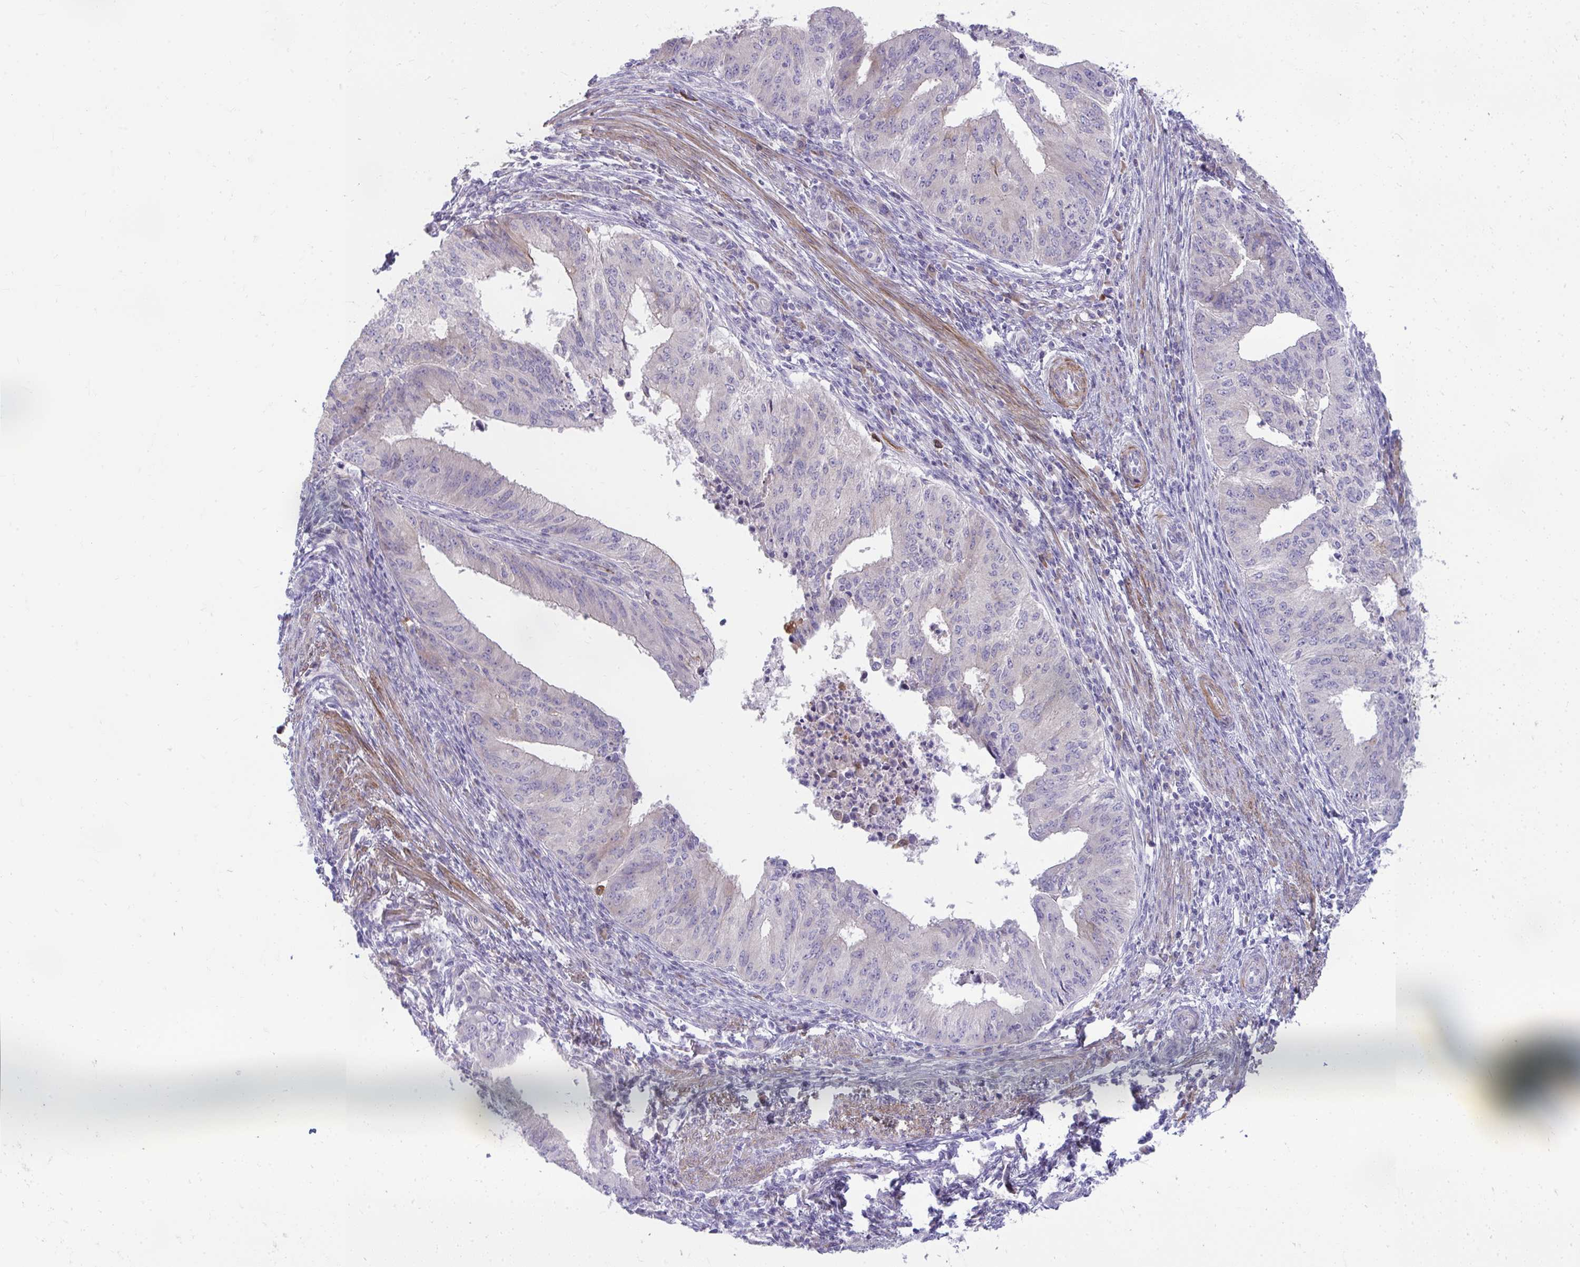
{"staining": {"intensity": "negative", "quantity": "none", "location": "none"}, "tissue": "endometrial cancer", "cell_type": "Tumor cells", "image_type": "cancer", "snomed": [{"axis": "morphology", "description": "Adenocarcinoma, NOS"}, {"axis": "topography", "description": "Endometrium"}], "caption": "Tumor cells are negative for protein expression in human endometrial adenocarcinoma.", "gene": "PIGZ", "patient": {"sex": "female", "age": 50}}